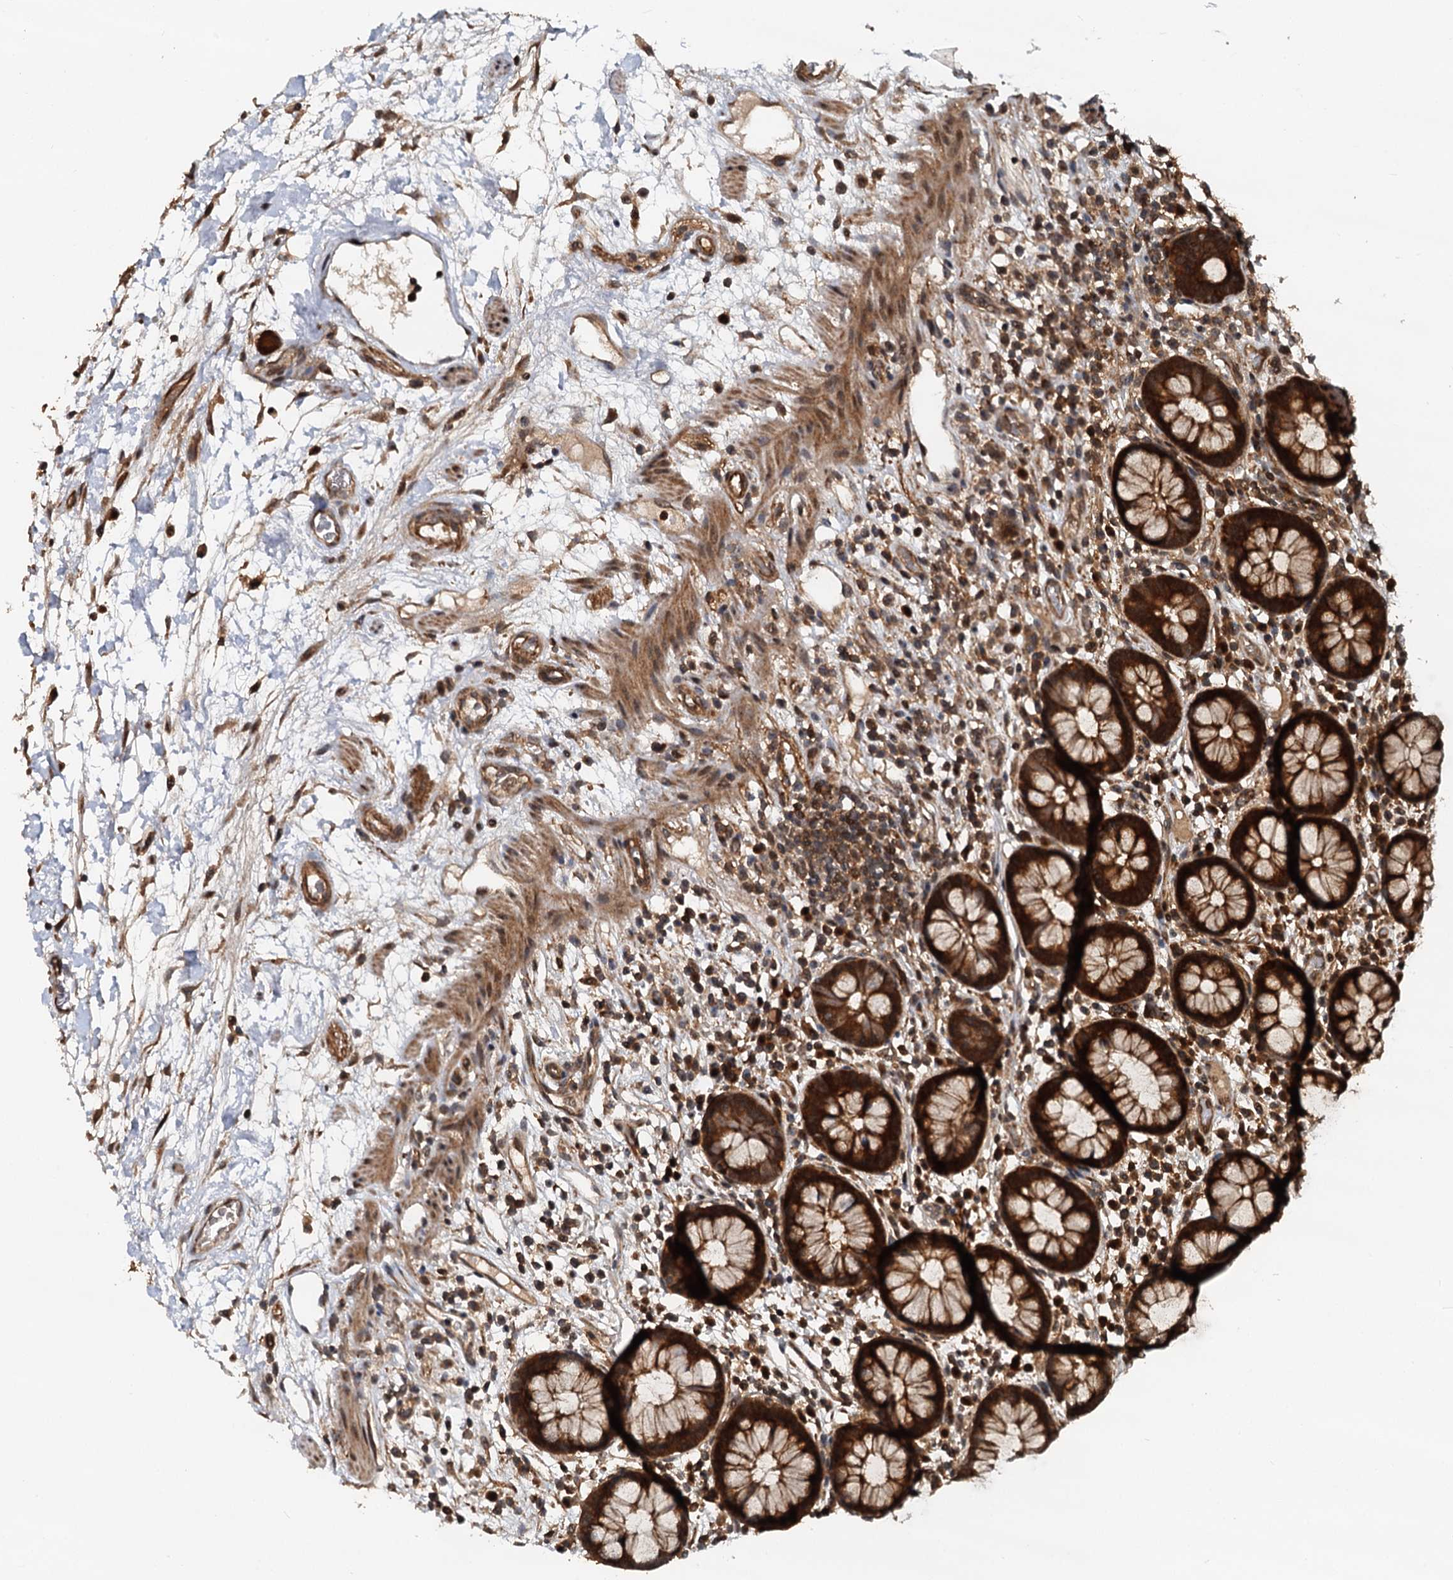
{"staining": {"intensity": "moderate", "quantity": "25%-75%", "location": "cytoplasmic/membranous"}, "tissue": "colon", "cell_type": "Endothelial cells", "image_type": "normal", "snomed": [{"axis": "morphology", "description": "Normal tissue, NOS"}, {"axis": "topography", "description": "Colon"}], "caption": "Immunohistochemical staining of benign human colon exhibits 25%-75% levels of moderate cytoplasmic/membranous protein expression in about 25%-75% of endothelial cells.", "gene": "STUB1", "patient": {"sex": "female", "age": 79}}